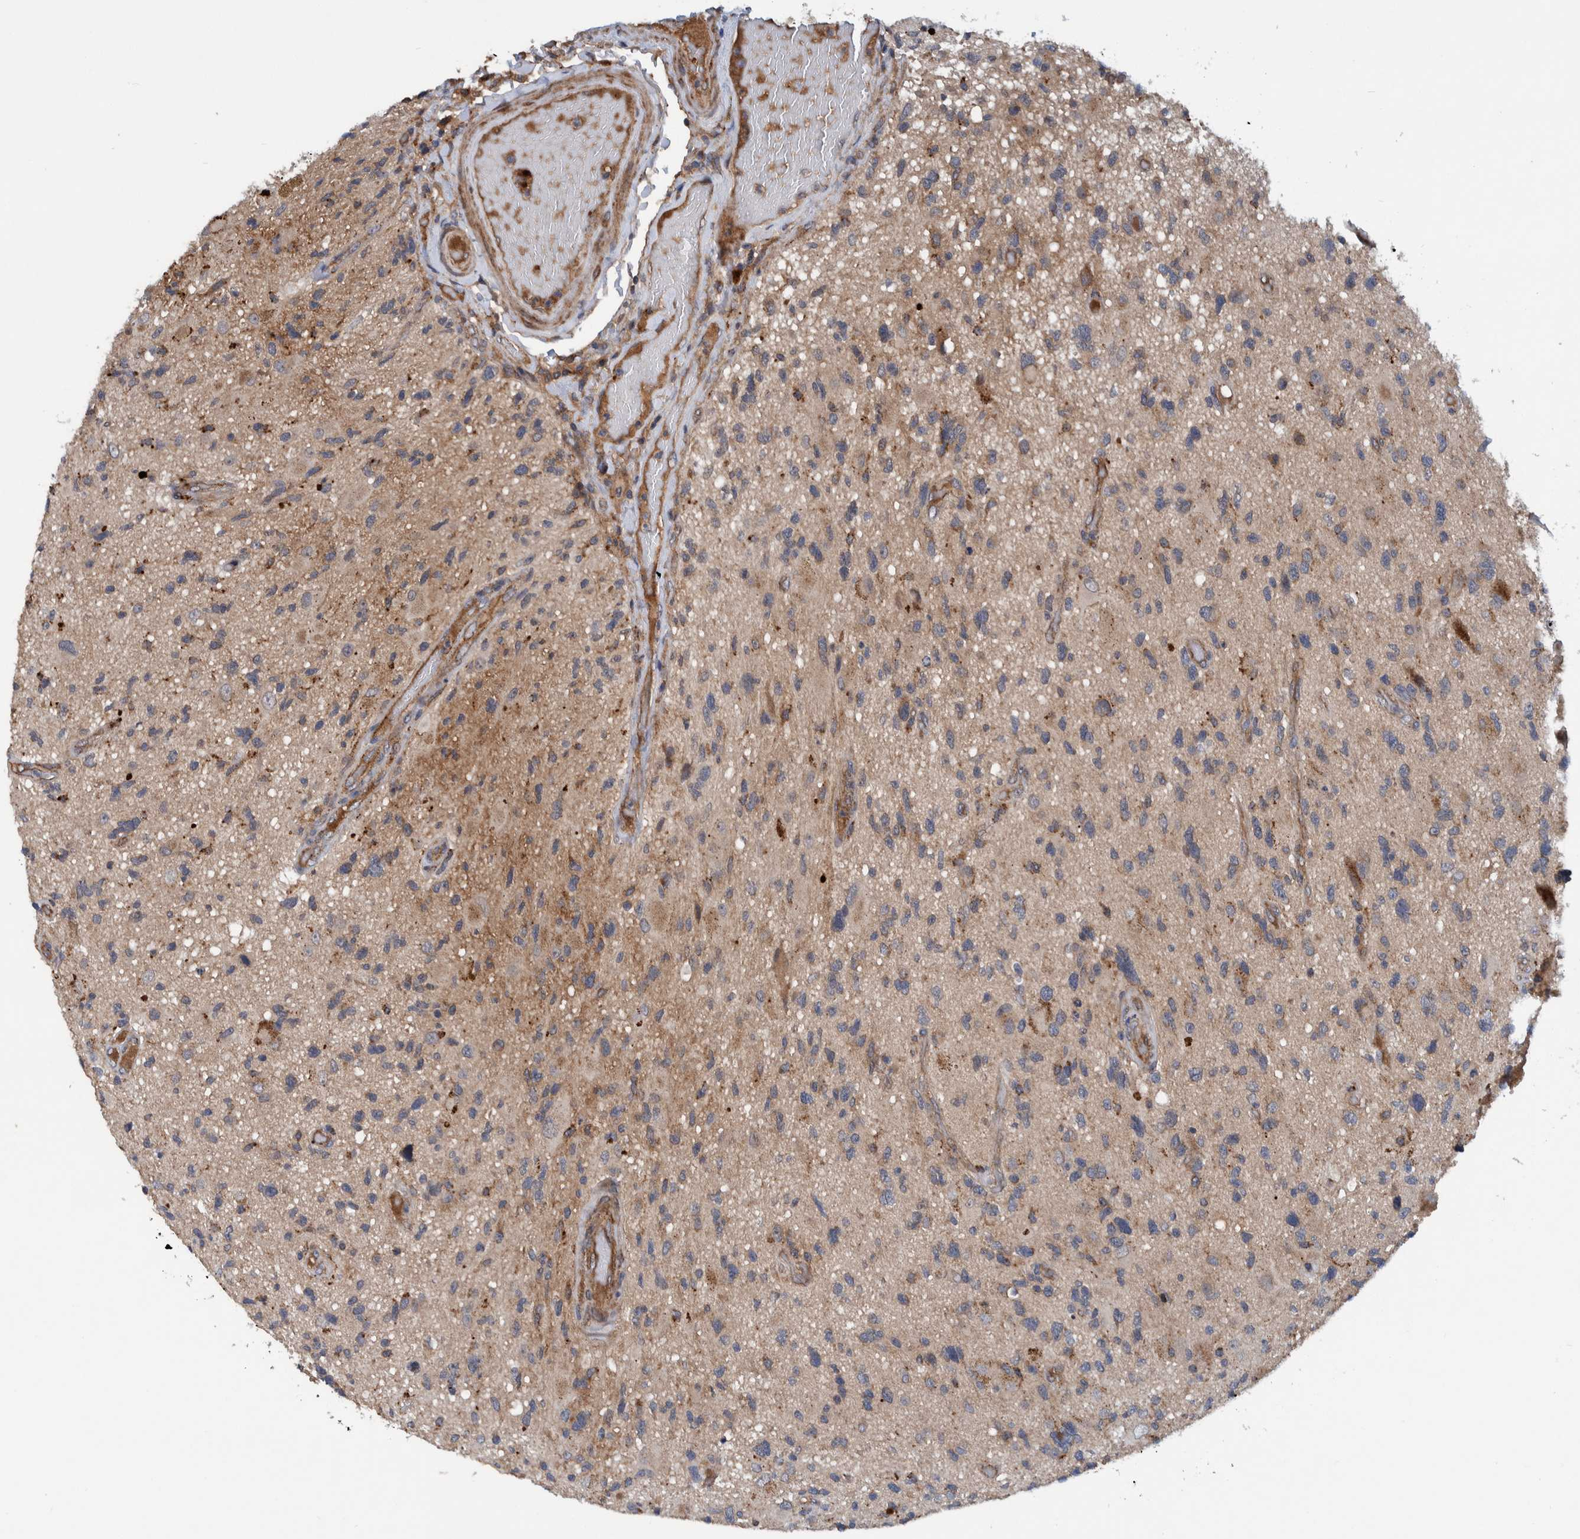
{"staining": {"intensity": "weak", "quantity": "25%-75%", "location": "cytoplasmic/membranous"}, "tissue": "glioma", "cell_type": "Tumor cells", "image_type": "cancer", "snomed": [{"axis": "morphology", "description": "Glioma, malignant, High grade"}, {"axis": "topography", "description": "Brain"}], "caption": "There is low levels of weak cytoplasmic/membranous expression in tumor cells of high-grade glioma (malignant), as demonstrated by immunohistochemical staining (brown color).", "gene": "ITIH3", "patient": {"sex": "male", "age": 33}}